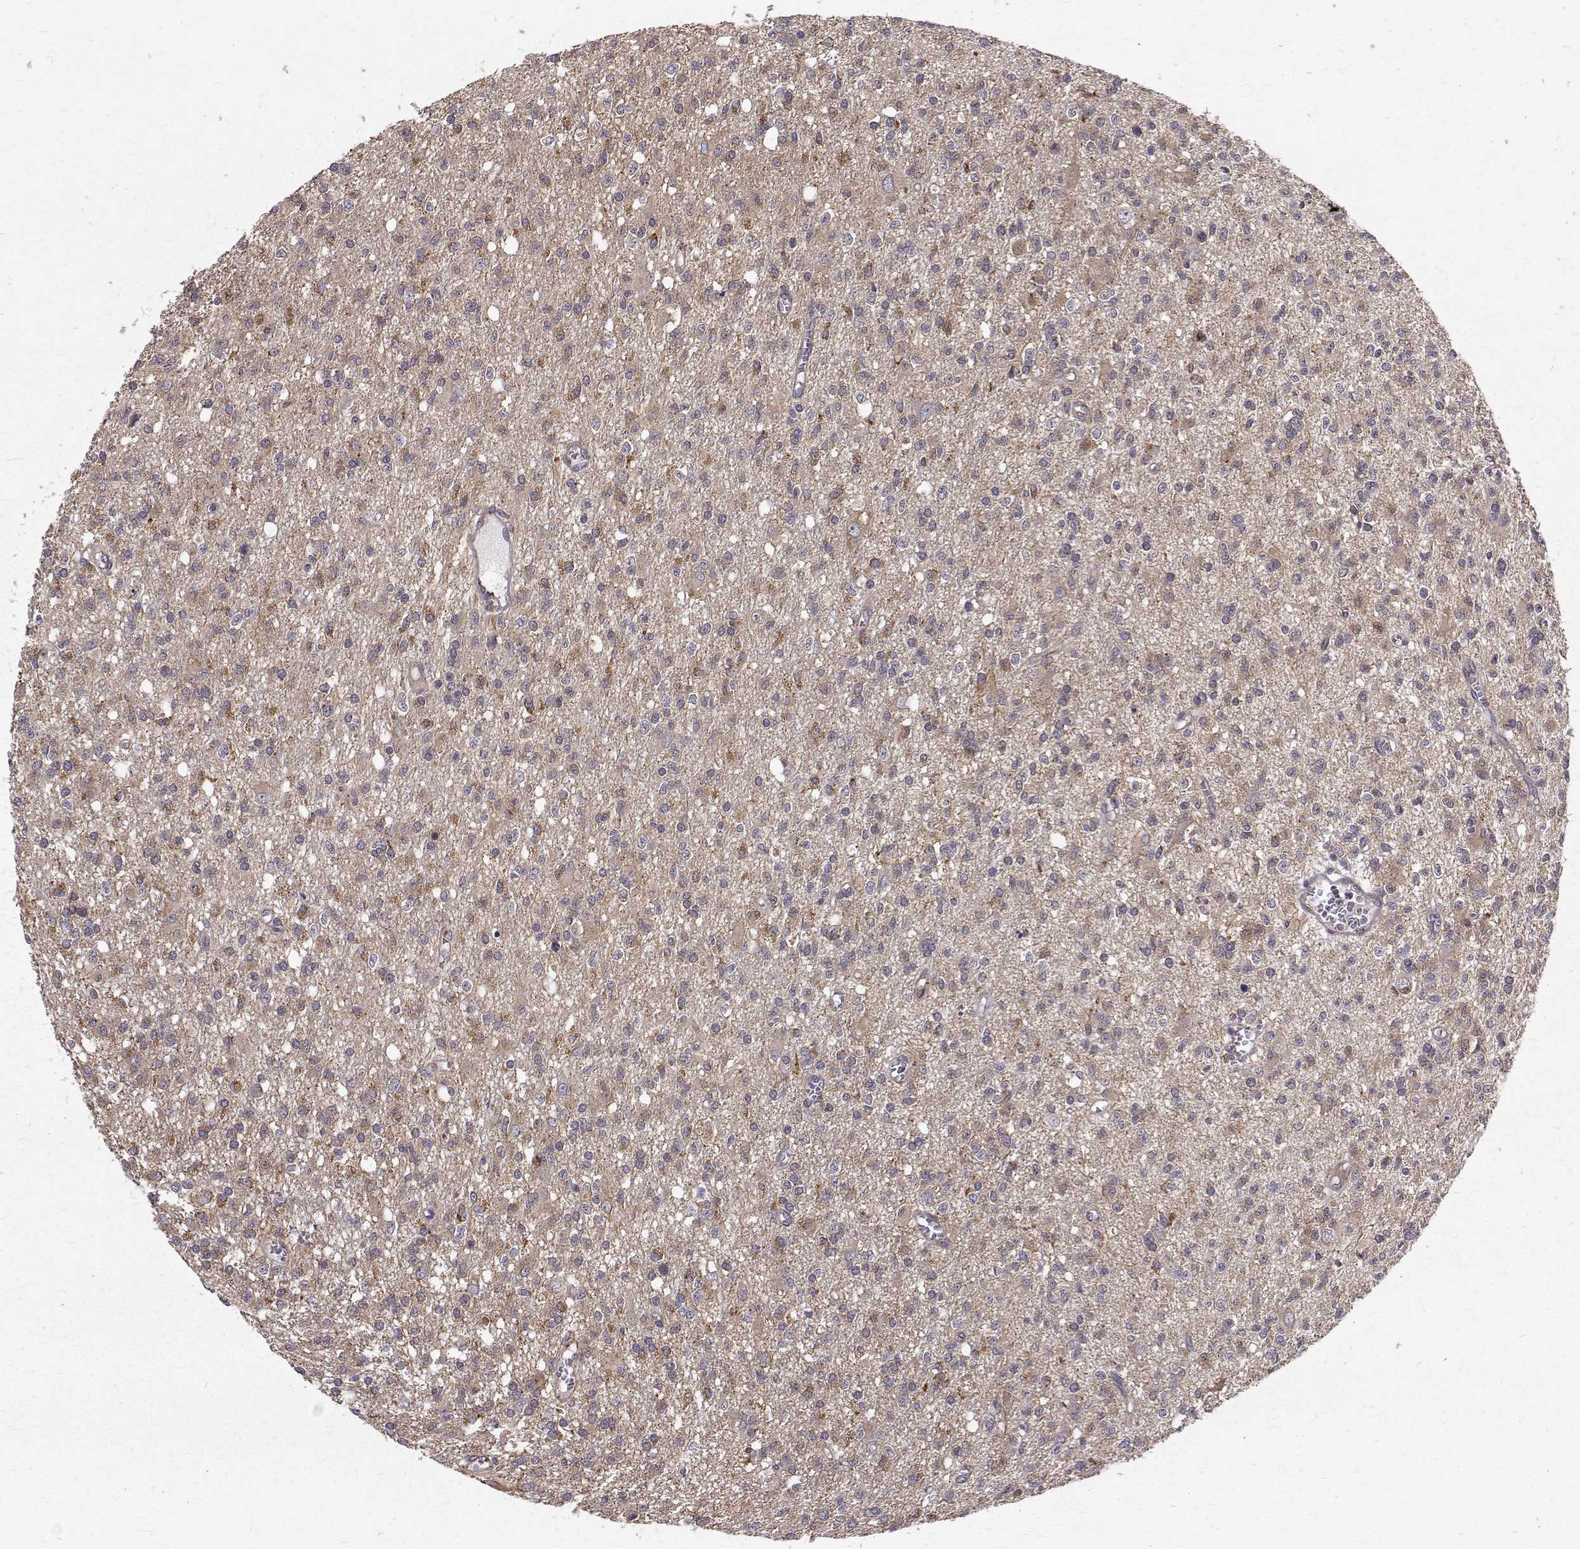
{"staining": {"intensity": "weak", "quantity": "25%-75%", "location": "cytoplasmic/membranous"}, "tissue": "glioma", "cell_type": "Tumor cells", "image_type": "cancer", "snomed": [{"axis": "morphology", "description": "Glioma, malignant, Low grade"}, {"axis": "topography", "description": "Brain"}], "caption": "Brown immunohistochemical staining in malignant low-grade glioma shows weak cytoplasmic/membranous expression in approximately 25%-75% of tumor cells.", "gene": "ARFGAP1", "patient": {"sex": "male", "age": 64}}